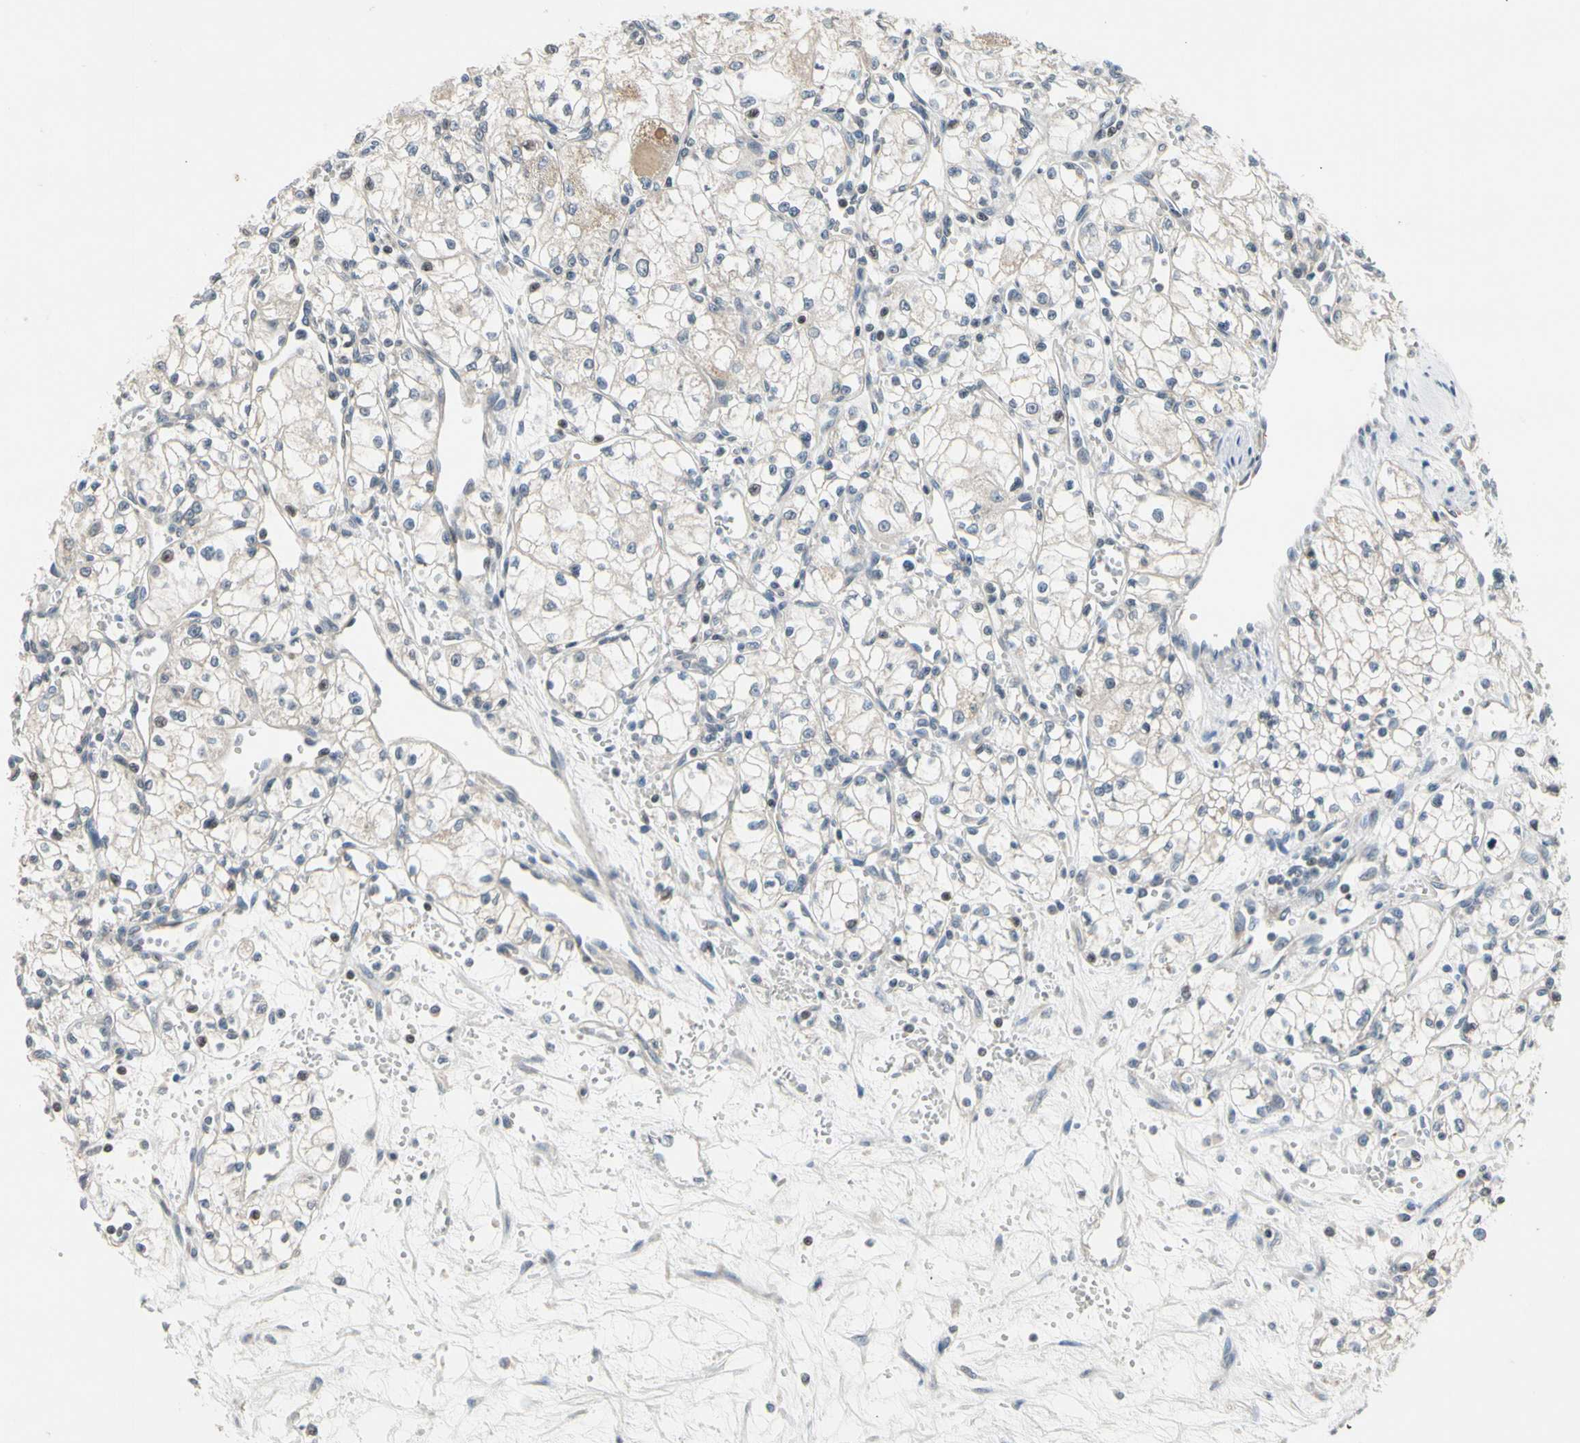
{"staining": {"intensity": "negative", "quantity": "none", "location": "none"}, "tissue": "renal cancer", "cell_type": "Tumor cells", "image_type": "cancer", "snomed": [{"axis": "morphology", "description": "Normal tissue, NOS"}, {"axis": "morphology", "description": "Adenocarcinoma, NOS"}, {"axis": "topography", "description": "Kidney"}], "caption": "Renal adenocarcinoma stained for a protein using immunohistochemistry shows no expression tumor cells.", "gene": "SOX30", "patient": {"sex": "male", "age": 59}}